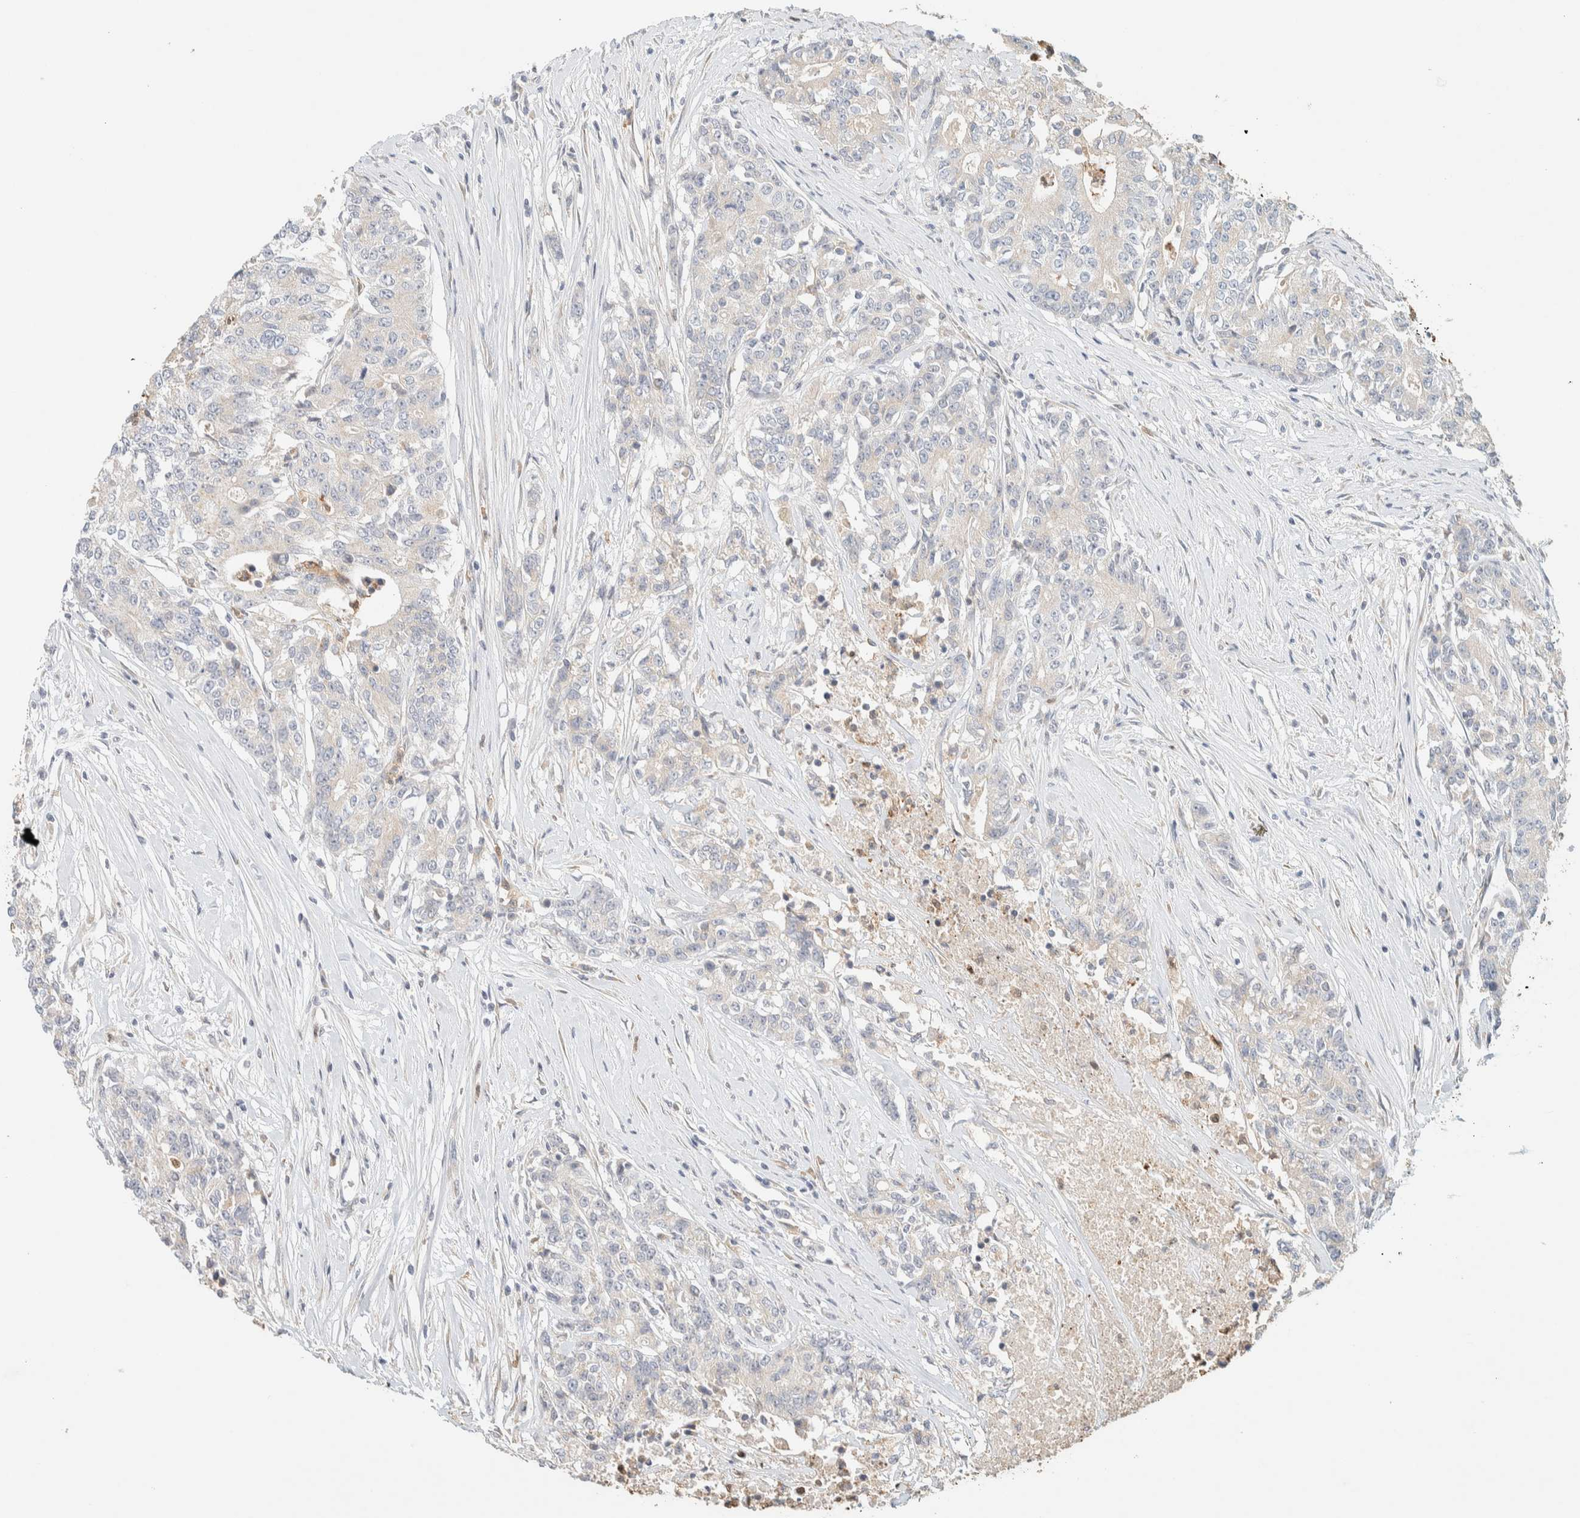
{"staining": {"intensity": "negative", "quantity": "none", "location": "none"}, "tissue": "colorectal cancer", "cell_type": "Tumor cells", "image_type": "cancer", "snomed": [{"axis": "morphology", "description": "Adenocarcinoma, NOS"}, {"axis": "topography", "description": "Colon"}], "caption": "High power microscopy image of an immunohistochemistry (IHC) photomicrograph of colorectal adenocarcinoma, revealing no significant expression in tumor cells. (DAB immunohistochemistry visualized using brightfield microscopy, high magnification).", "gene": "TTC3", "patient": {"sex": "female", "age": 77}}